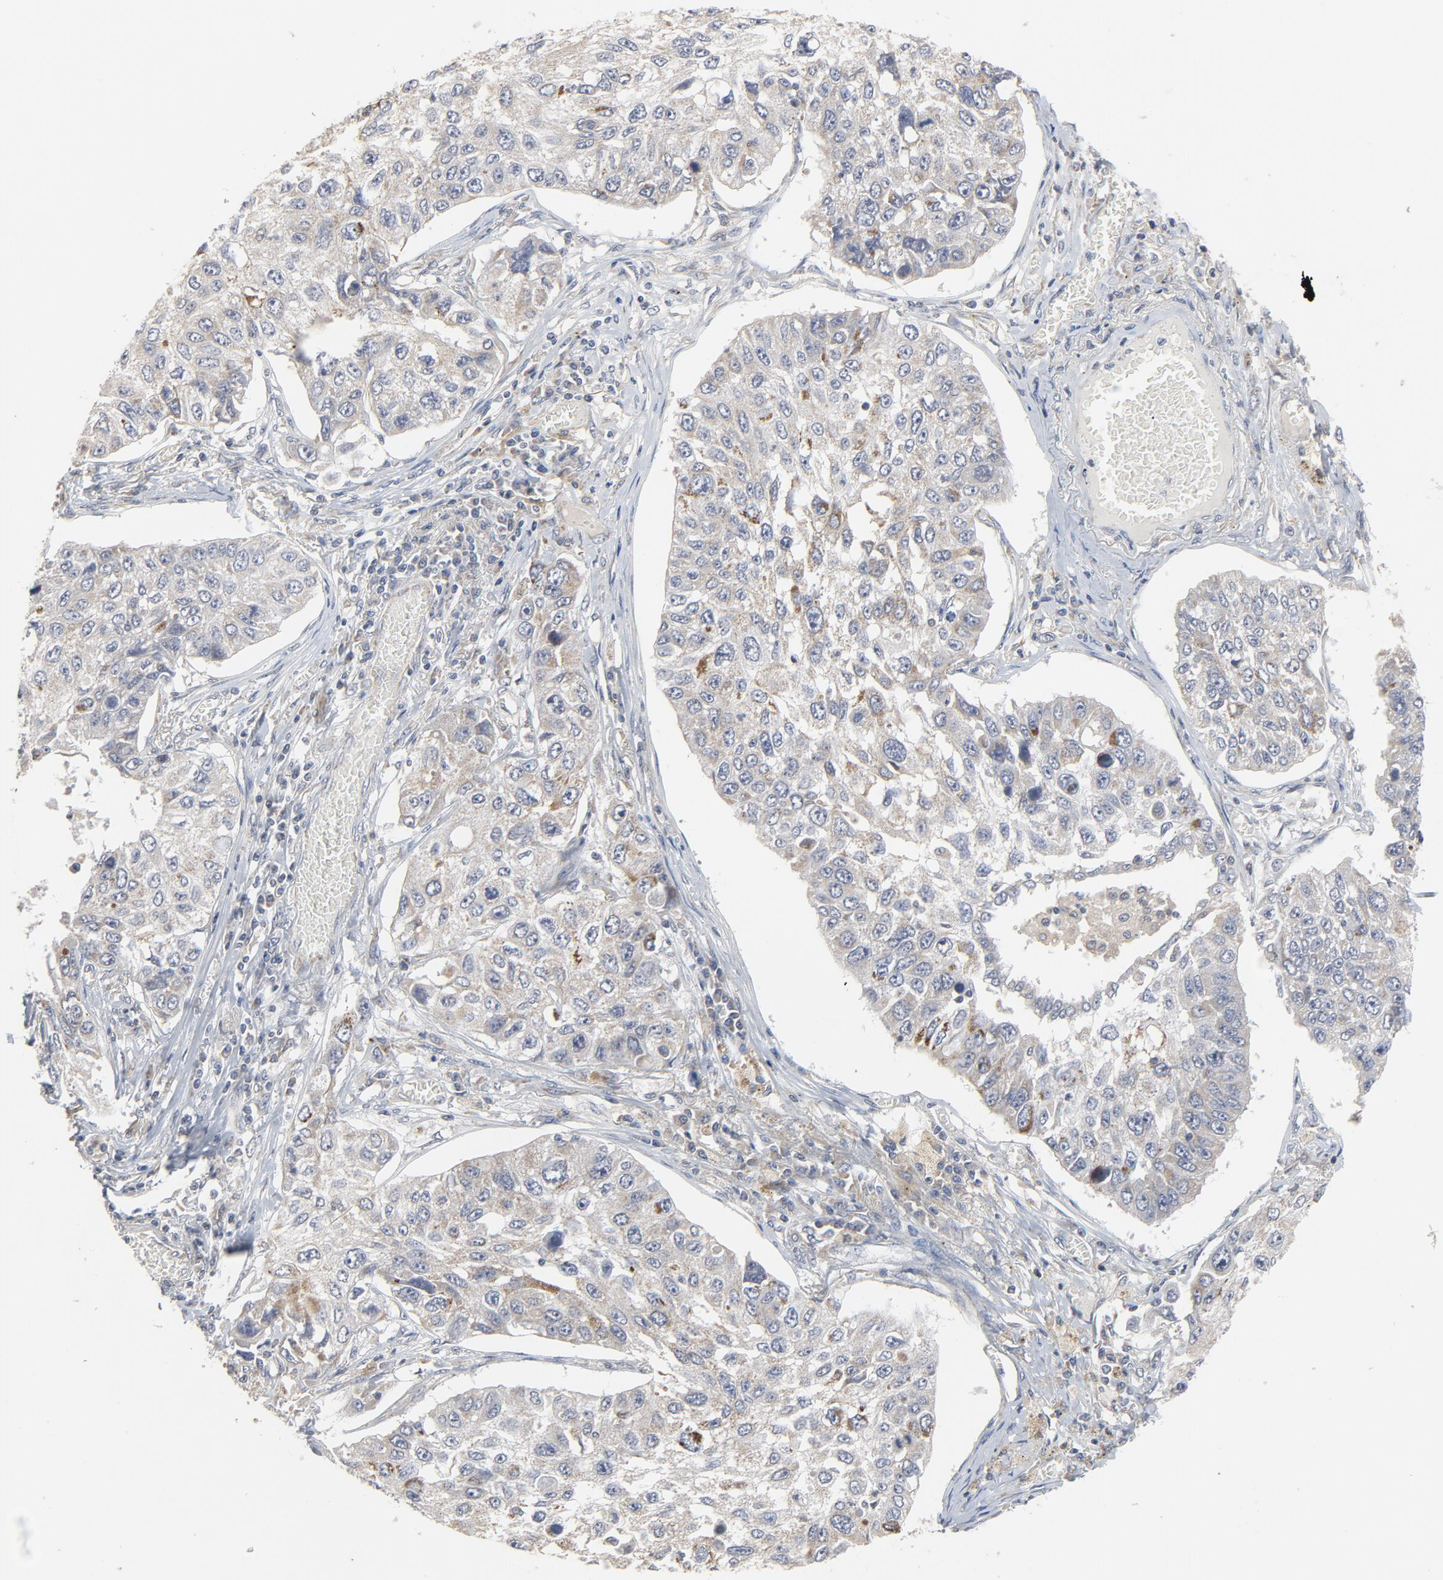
{"staining": {"intensity": "weak", "quantity": "25%-75%", "location": "cytoplasmic/membranous"}, "tissue": "lung cancer", "cell_type": "Tumor cells", "image_type": "cancer", "snomed": [{"axis": "morphology", "description": "Squamous cell carcinoma, NOS"}, {"axis": "topography", "description": "Lung"}], "caption": "A photomicrograph of lung cancer (squamous cell carcinoma) stained for a protein exhibits weak cytoplasmic/membranous brown staining in tumor cells.", "gene": "C14orf119", "patient": {"sex": "male", "age": 71}}